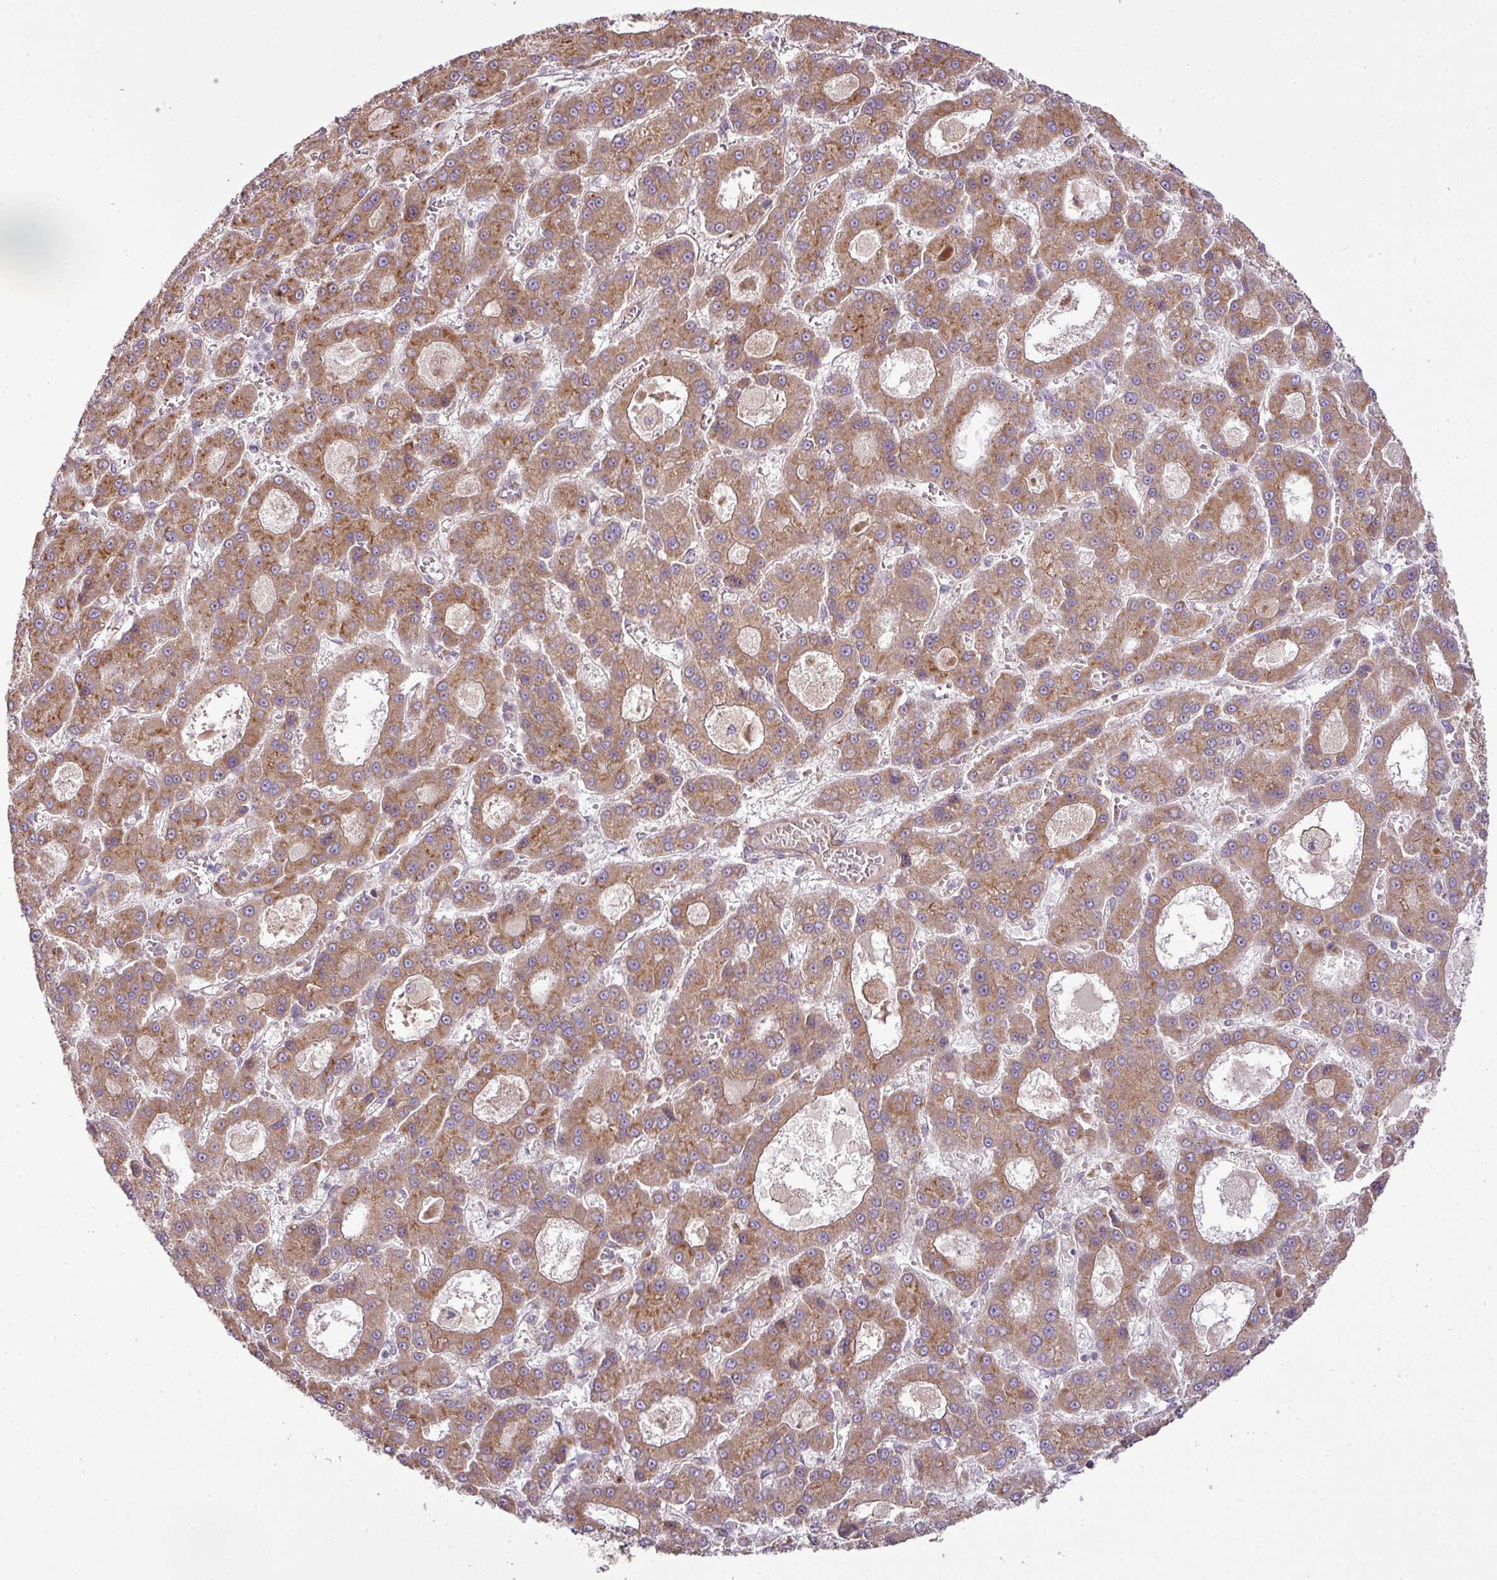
{"staining": {"intensity": "moderate", "quantity": ">75%", "location": "cytoplasmic/membranous"}, "tissue": "liver cancer", "cell_type": "Tumor cells", "image_type": "cancer", "snomed": [{"axis": "morphology", "description": "Carcinoma, Hepatocellular, NOS"}, {"axis": "topography", "description": "Liver"}], "caption": "Hepatocellular carcinoma (liver) stained with a protein marker shows moderate staining in tumor cells.", "gene": "COX18", "patient": {"sex": "male", "age": 70}}